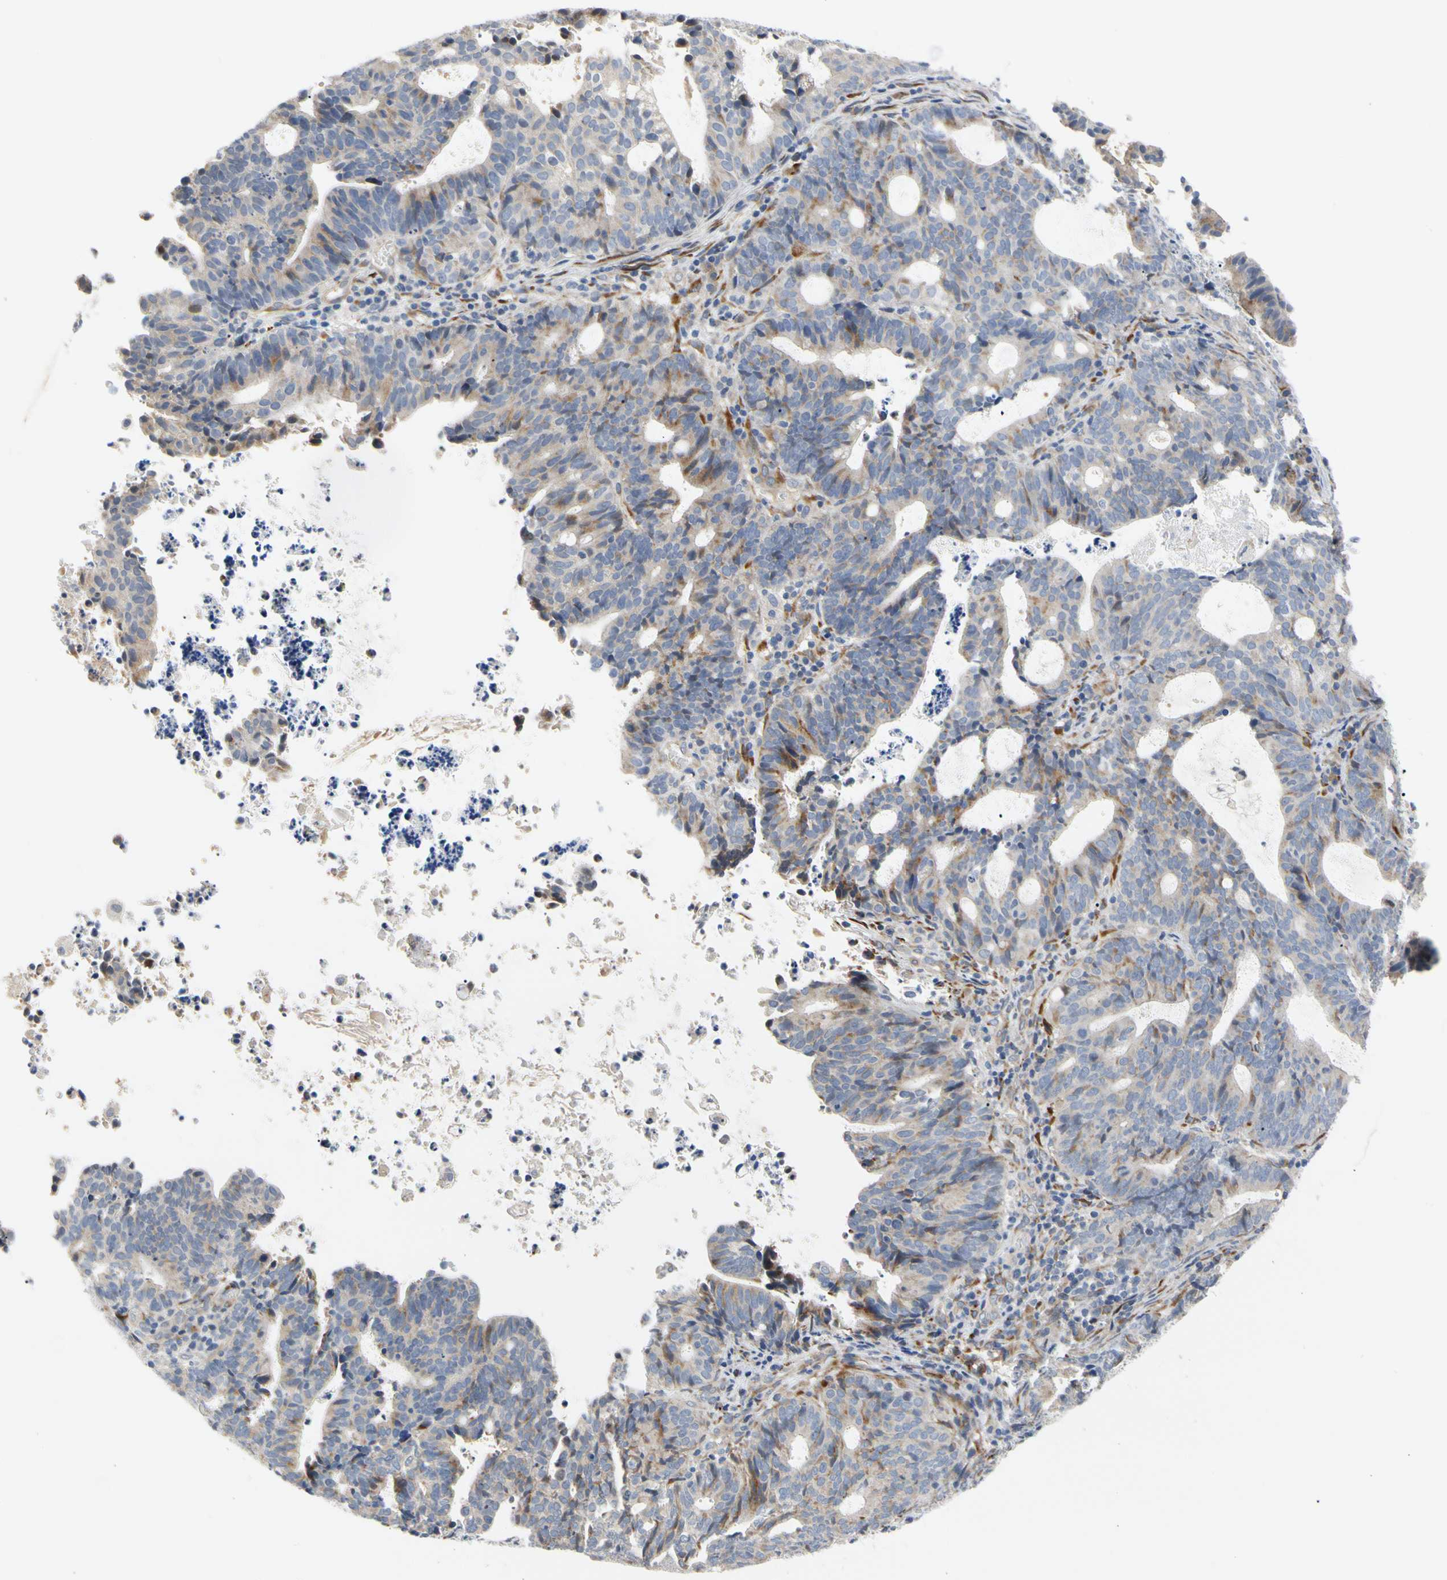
{"staining": {"intensity": "moderate", "quantity": "<25%", "location": "cytoplasmic/membranous"}, "tissue": "endometrial cancer", "cell_type": "Tumor cells", "image_type": "cancer", "snomed": [{"axis": "morphology", "description": "Adenocarcinoma, NOS"}, {"axis": "topography", "description": "Uterus"}], "caption": "Adenocarcinoma (endometrial) stained with immunohistochemistry (IHC) shows moderate cytoplasmic/membranous staining in approximately <25% of tumor cells.", "gene": "ZNF236", "patient": {"sex": "female", "age": 83}}